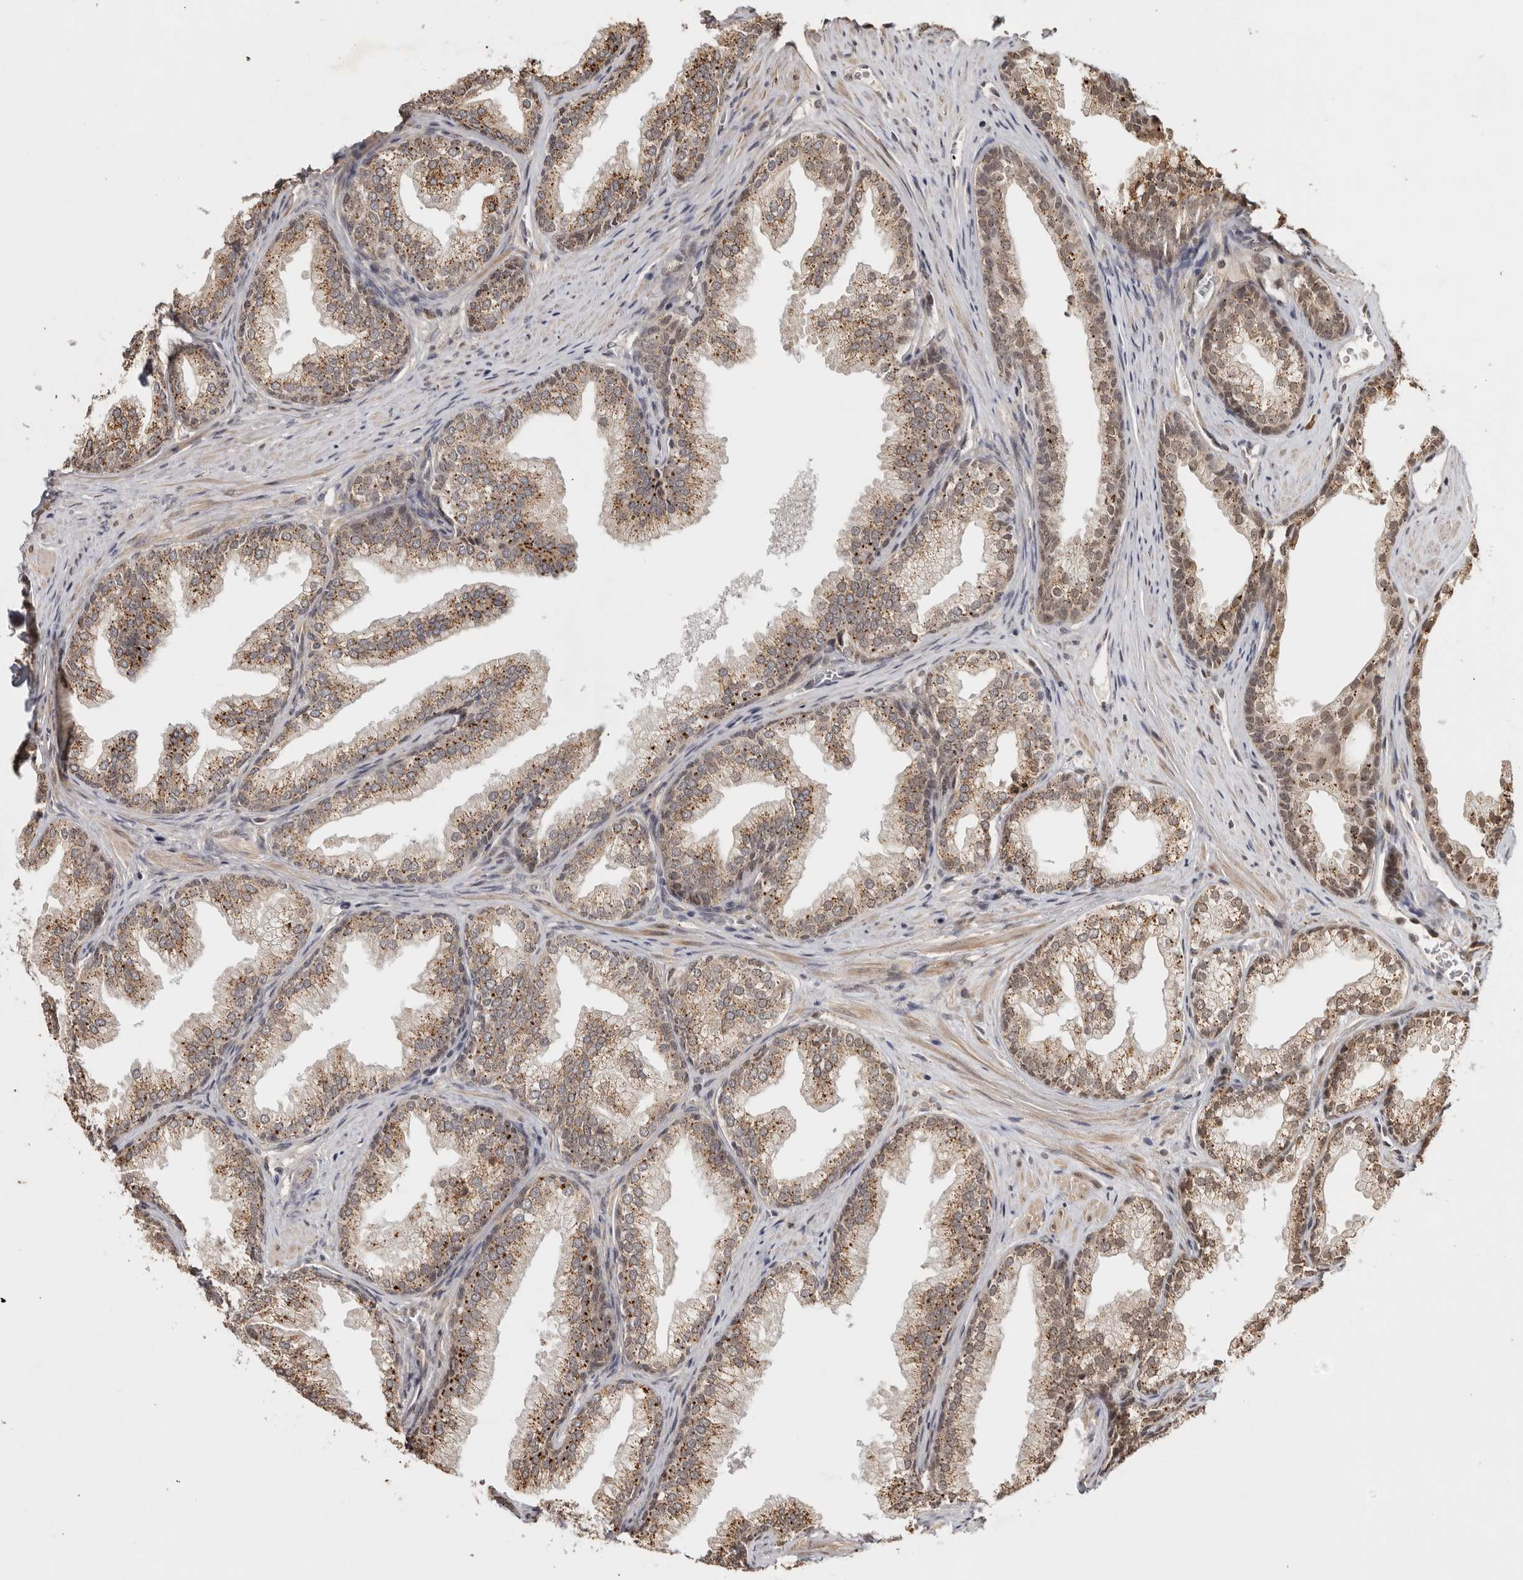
{"staining": {"intensity": "moderate", "quantity": ">75%", "location": "cytoplasmic/membranous,nuclear"}, "tissue": "prostate", "cell_type": "Glandular cells", "image_type": "normal", "snomed": [{"axis": "morphology", "description": "Normal tissue, NOS"}, {"axis": "topography", "description": "Prostate"}], "caption": "Immunohistochemical staining of unremarkable prostate displays >75% levels of moderate cytoplasmic/membranous,nuclear protein staining in approximately >75% of glandular cells.", "gene": "ZNF83", "patient": {"sex": "male", "age": 76}}